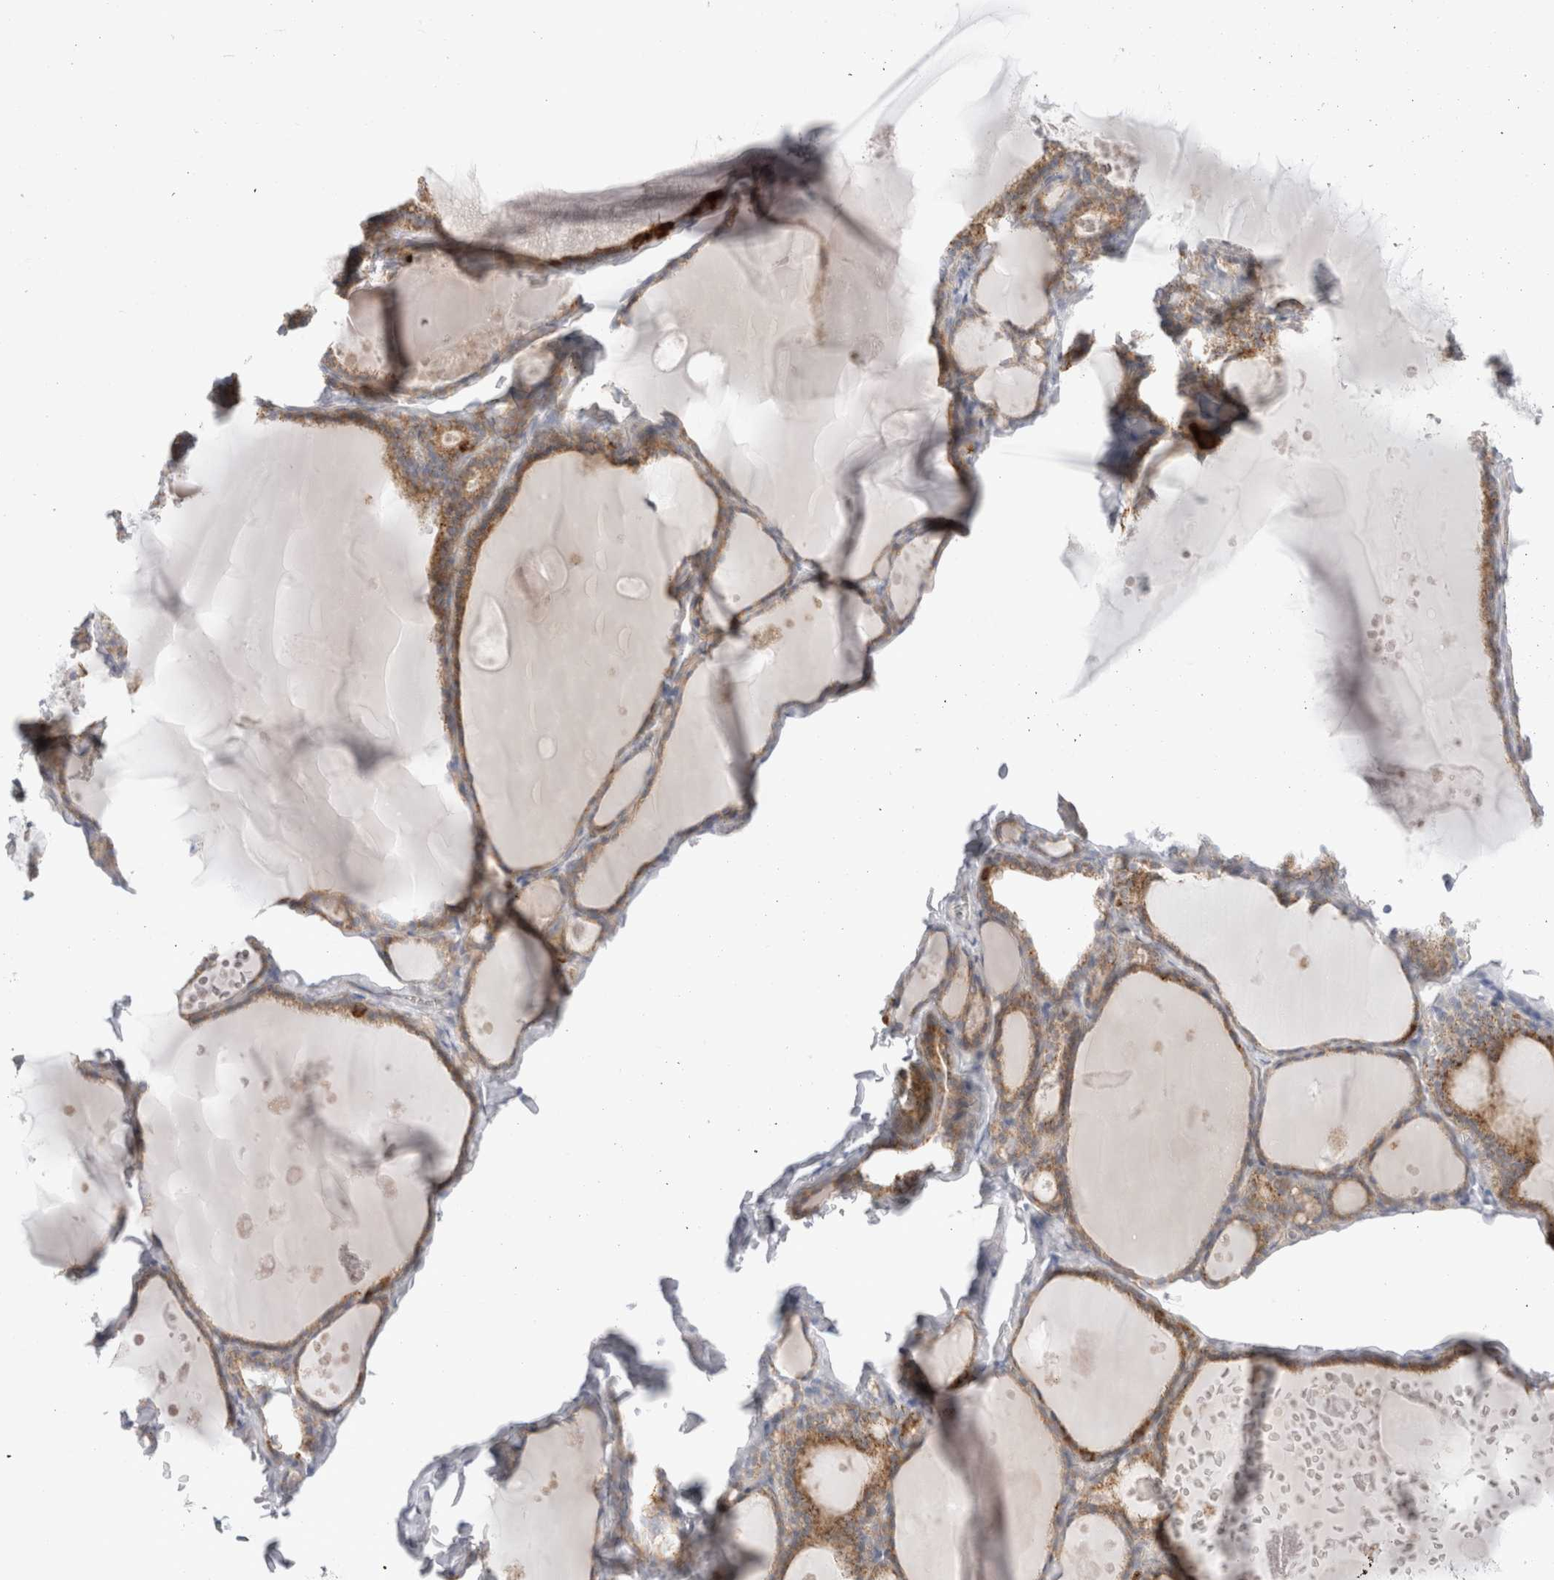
{"staining": {"intensity": "moderate", "quantity": ">75%", "location": "cytoplasmic/membranous"}, "tissue": "thyroid gland", "cell_type": "Glandular cells", "image_type": "normal", "snomed": [{"axis": "morphology", "description": "Normal tissue, NOS"}, {"axis": "topography", "description": "Thyroid gland"}], "caption": "Thyroid gland stained with DAB IHC shows medium levels of moderate cytoplasmic/membranous expression in about >75% of glandular cells.", "gene": "FAHD1", "patient": {"sex": "male", "age": 56}}